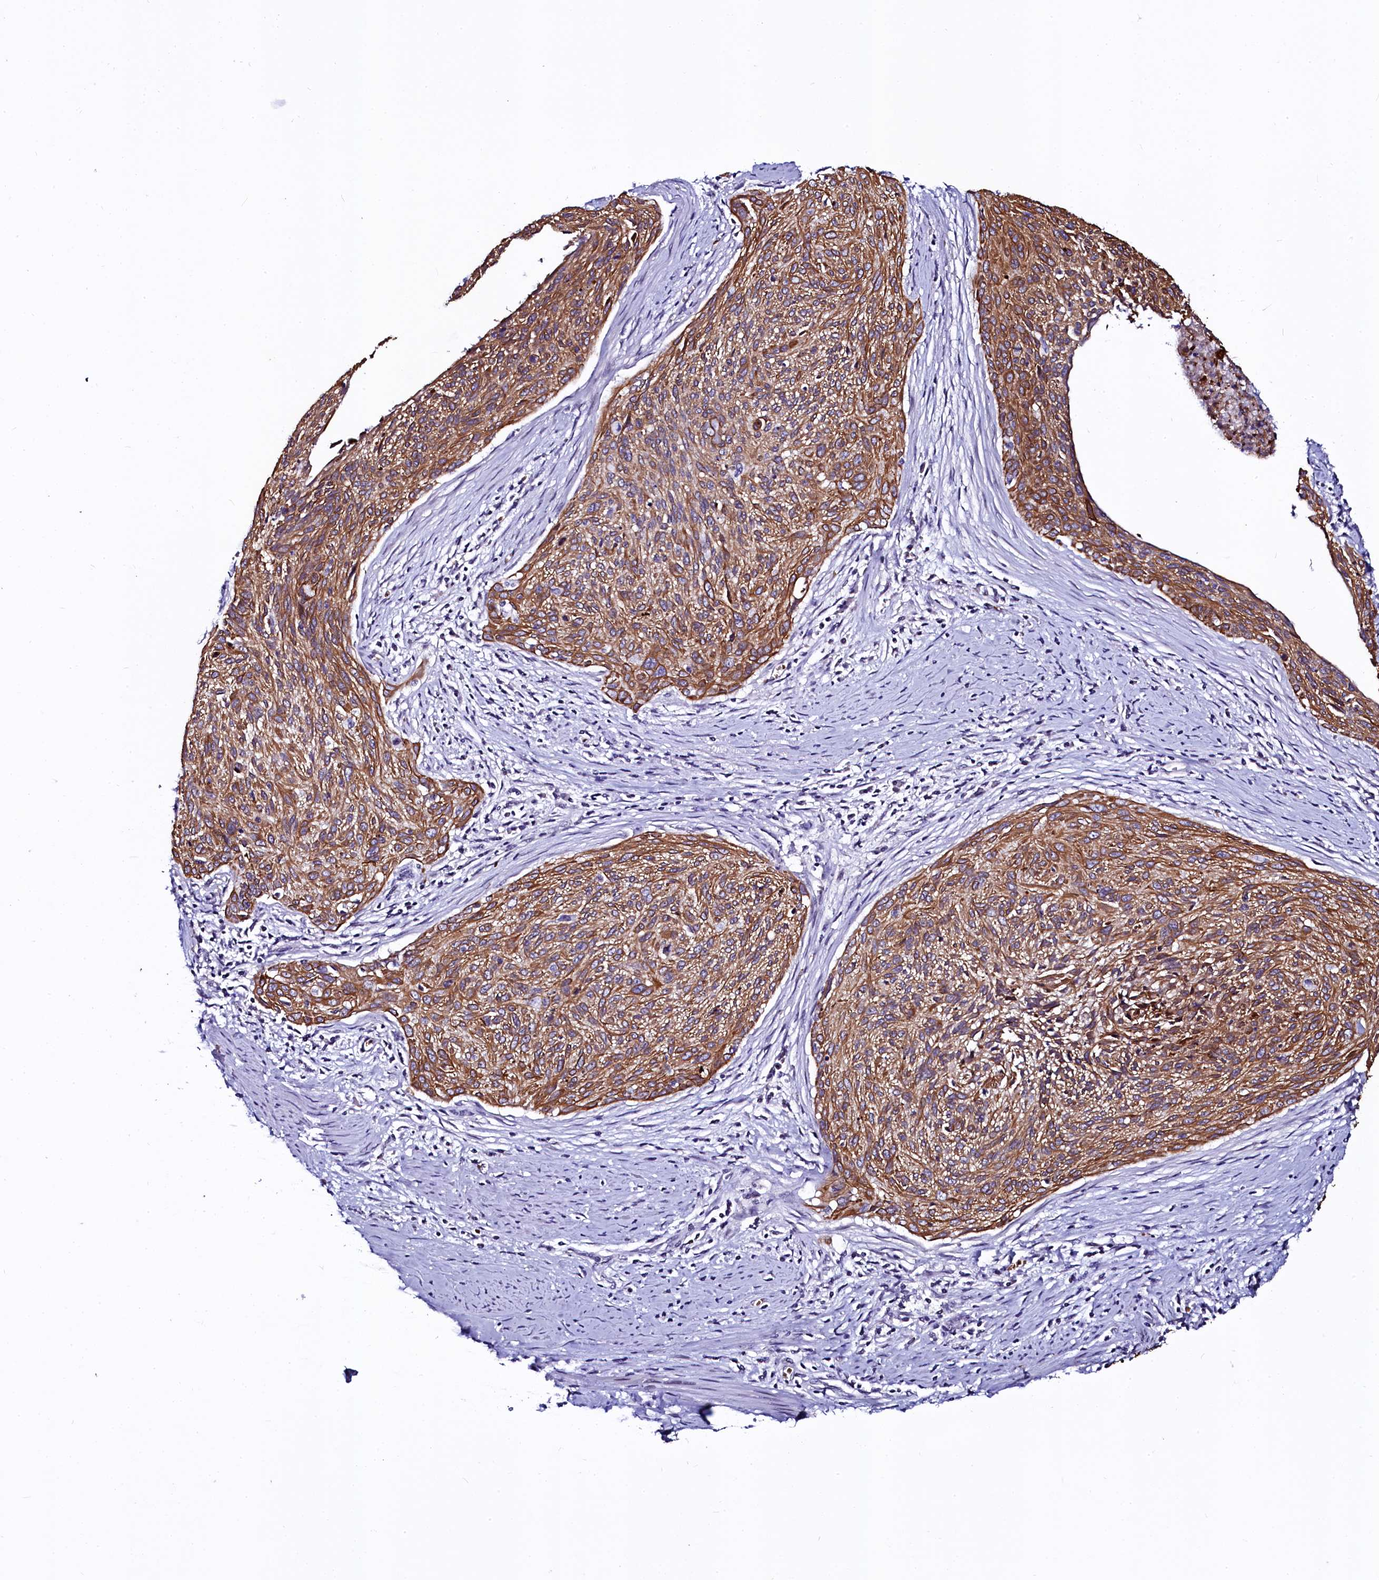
{"staining": {"intensity": "moderate", "quantity": ">75%", "location": "cytoplasmic/membranous"}, "tissue": "cervical cancer", "cell_type": "Tumor cells", "image_type": "cancer", "snomed": [{"axis": "morphology", "description": "Squamous cell carcinoma, NOS"}, {"axis": "topography", "description": "Cervix"}], "caption": "Human cervical cancer stained for a protein (brown) exhibits moderate cytoplasmic/membranous positive staining in about >75% of tumor cells.", "gene": "CTDSPL2", "patient": {"sex": "female", "age": 55}}